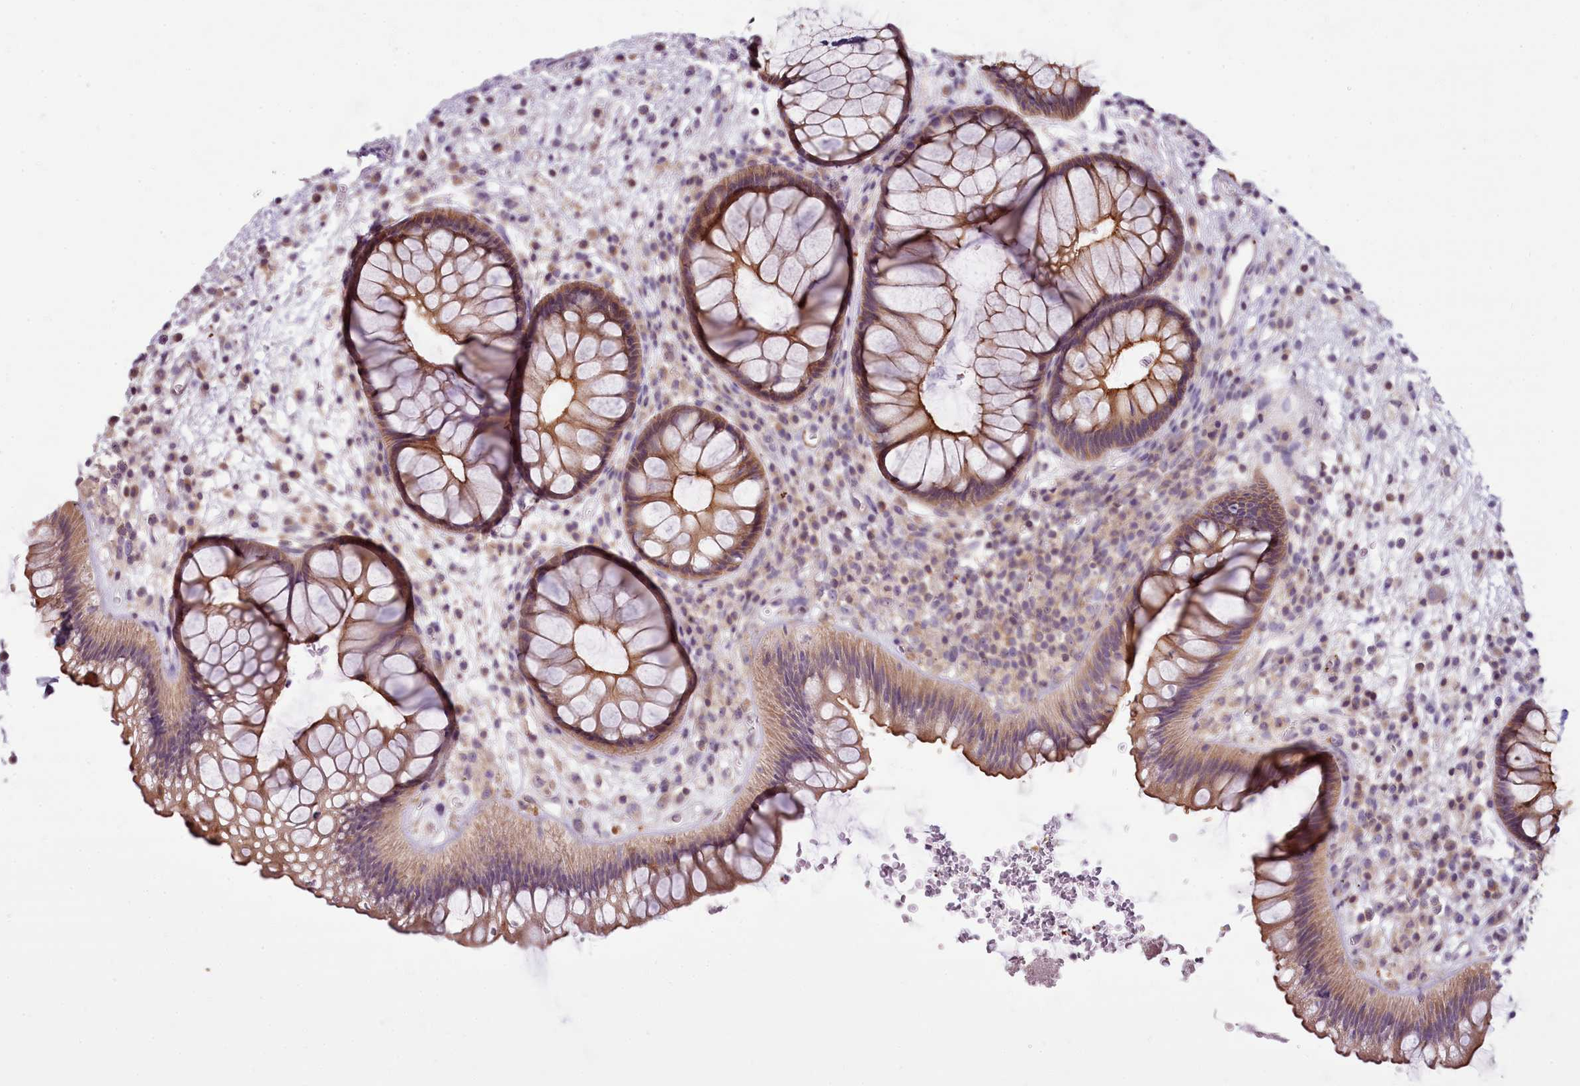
{"staining": {"intensity": "moderate", "quantity": ">75%", "location": "cytoplasmic/membranous"}, "tissue": "rectum", "cell_type": "Glandular cells", "image_type": "normal", "snomed": [{"axis": "morphology", "description": "Normal tissue, NOS"}, {"axis": "topography", "description": "Rectum"}], "caption": "DAB immunohistochemical staining of unremarkable human rectum demonstrates moderate cytoplasmic/membranous protein staining in about >75% of glandular cells.", "gene": "CAPN7", "patient": {"sex": "male", "age": 51}}